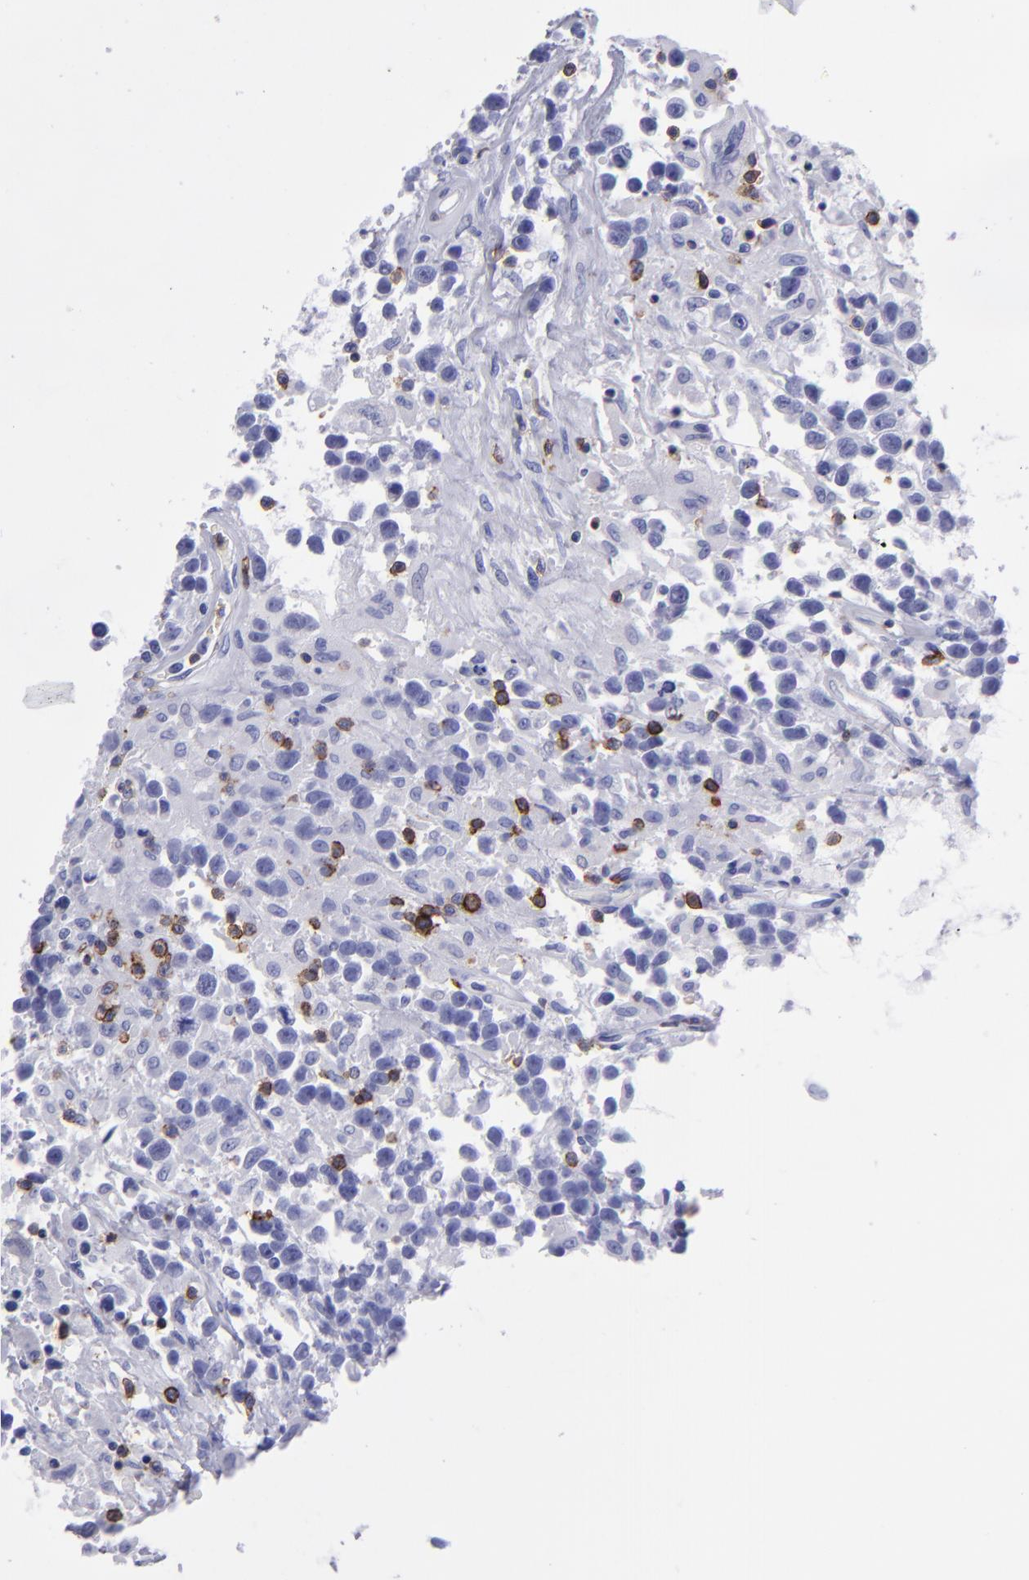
{"staining": {"intensity": "negative", "quantity": "none", "location": "none"}, "tissue": "testis cancer", "cell_type": "Tumor cells", "image_type": "cancer", "snomed": [{"axis": "morphology", "description": "Seminoma, NOS"}, {"axis": "topography", "description": "Testis"}], "caption": "Human testis cancer (seminoma) stained for a protein using immunohistochemistry (IHC) reveals no staining in tumor cells.", "gene": "CD6", "patient": {"sex": "male", "age": 43}}